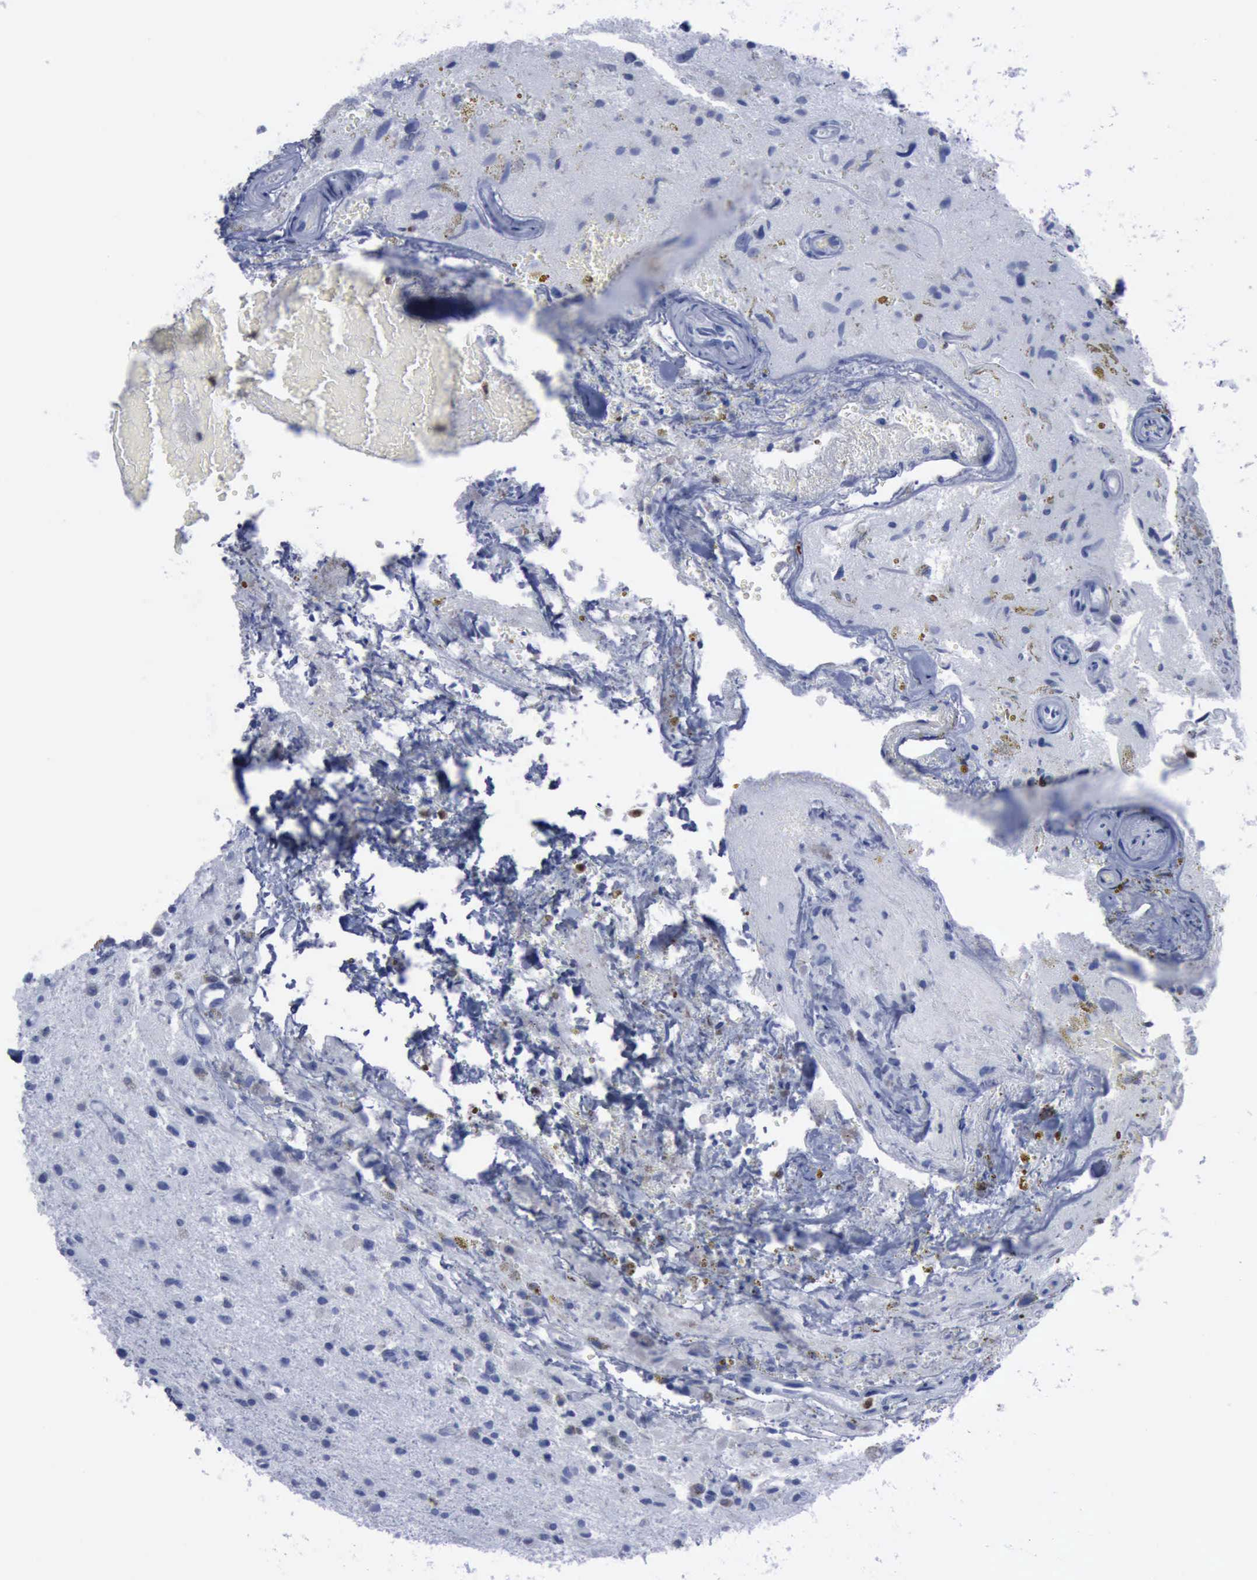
{"staining": {"intensity": "negative", "quantity": "none", "location": "none"}, "tissue": "glioma", "cell_type": "Tumor cells", "image_type": "cancer", "snomed": [{"axis": "morphology", "description": "Glioma, malignant, High grade"}, {"axis": "topography", "description": "Brain"}], "caption": "Glioma was stained to show a protein in brown. There is no significant staining in tumor cells.", "gene": "CSTA", "patient": {"sex": "male", "age": 48}}